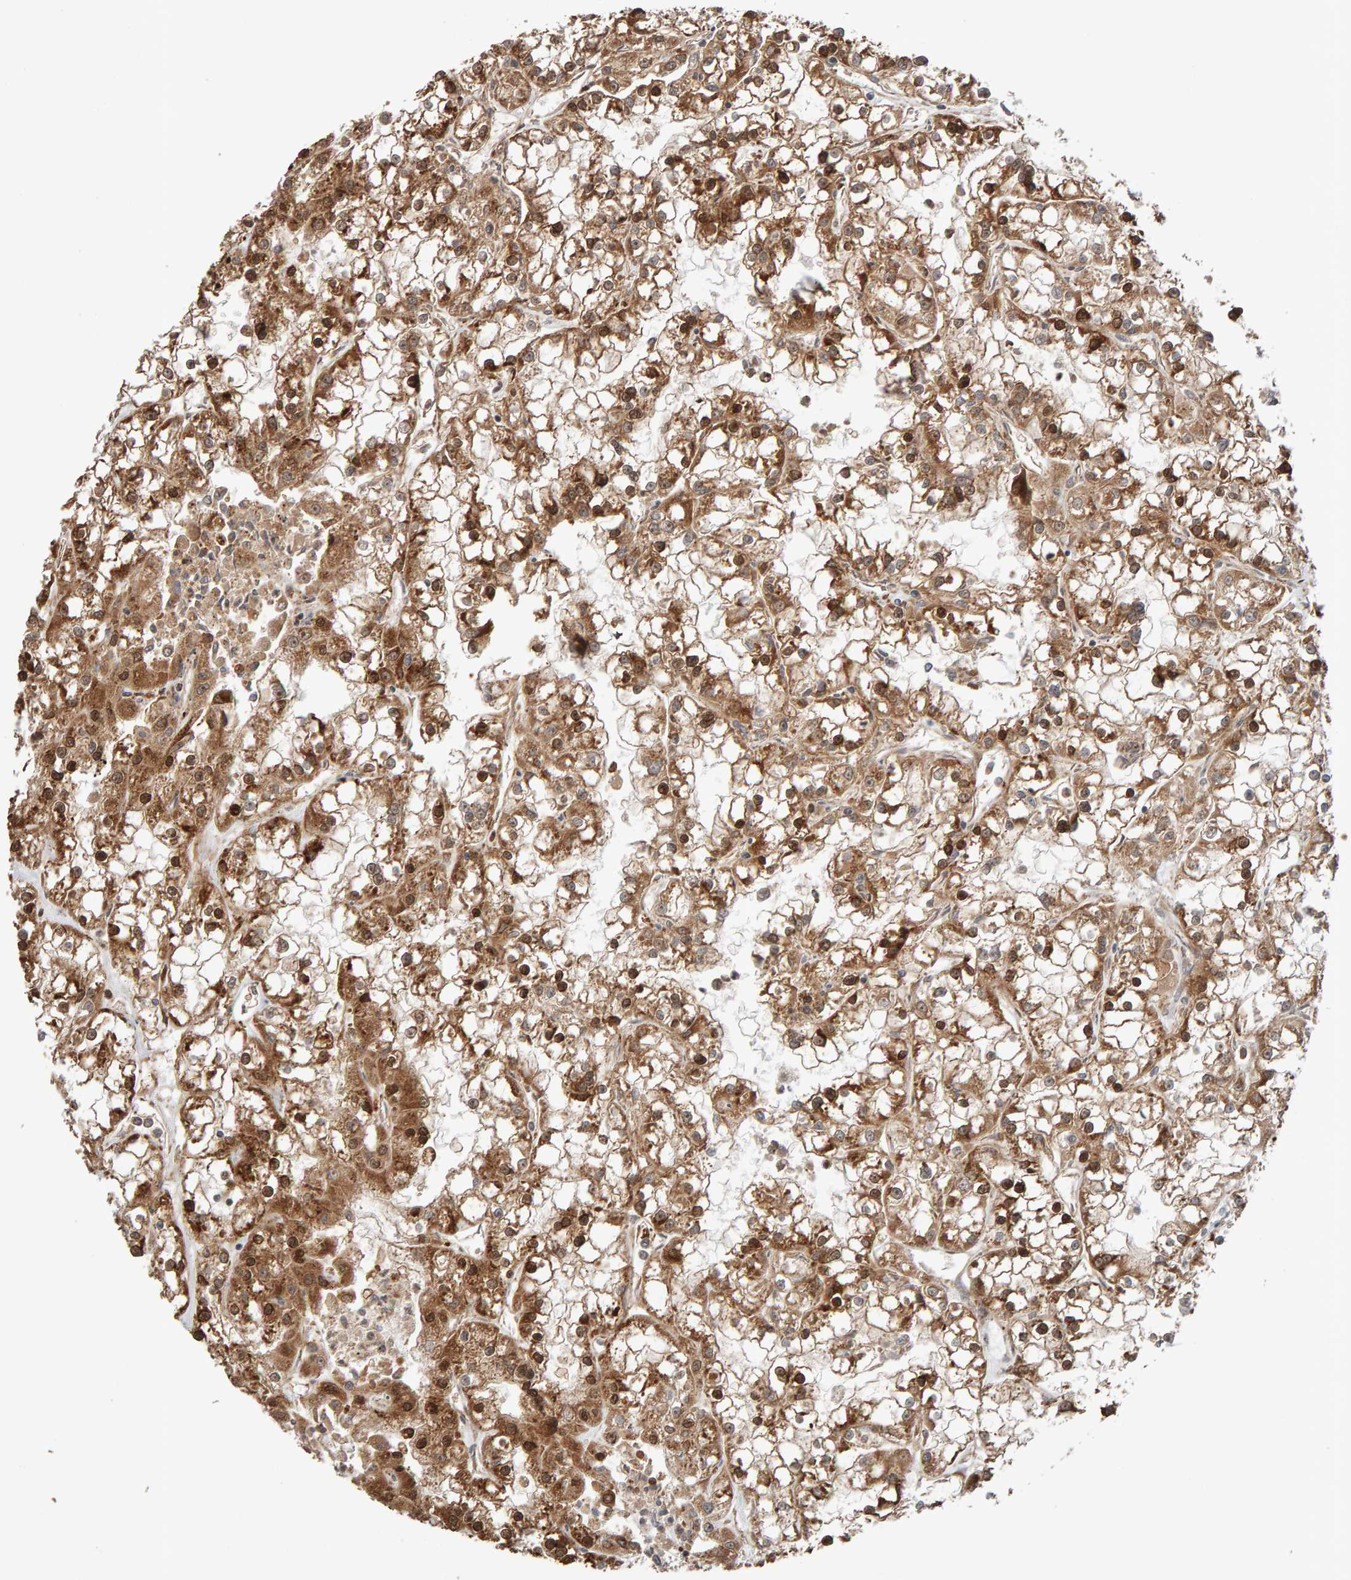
{"staining": {"intensity": "moderate", "quantity": ">75%", "location": "cytoplasmic/membranous,nuclear"}, "tissue": "renal cancer", "cell_type": "Tumor cells", "image_type": "cancer", "snomed": [{"axis": "morphology", "description": "Adenocarcinoma, NOS"}, {"axis": "topography", "description": "Kidney"}], "caption": "Moderate cytoplasmic/membranous and nuclear staining is identified in approximately >75% of tumor cells in adenocarcinoma (renal).", "gene": "SYNRG", "patient": {"sex": "female", "age": 52}}